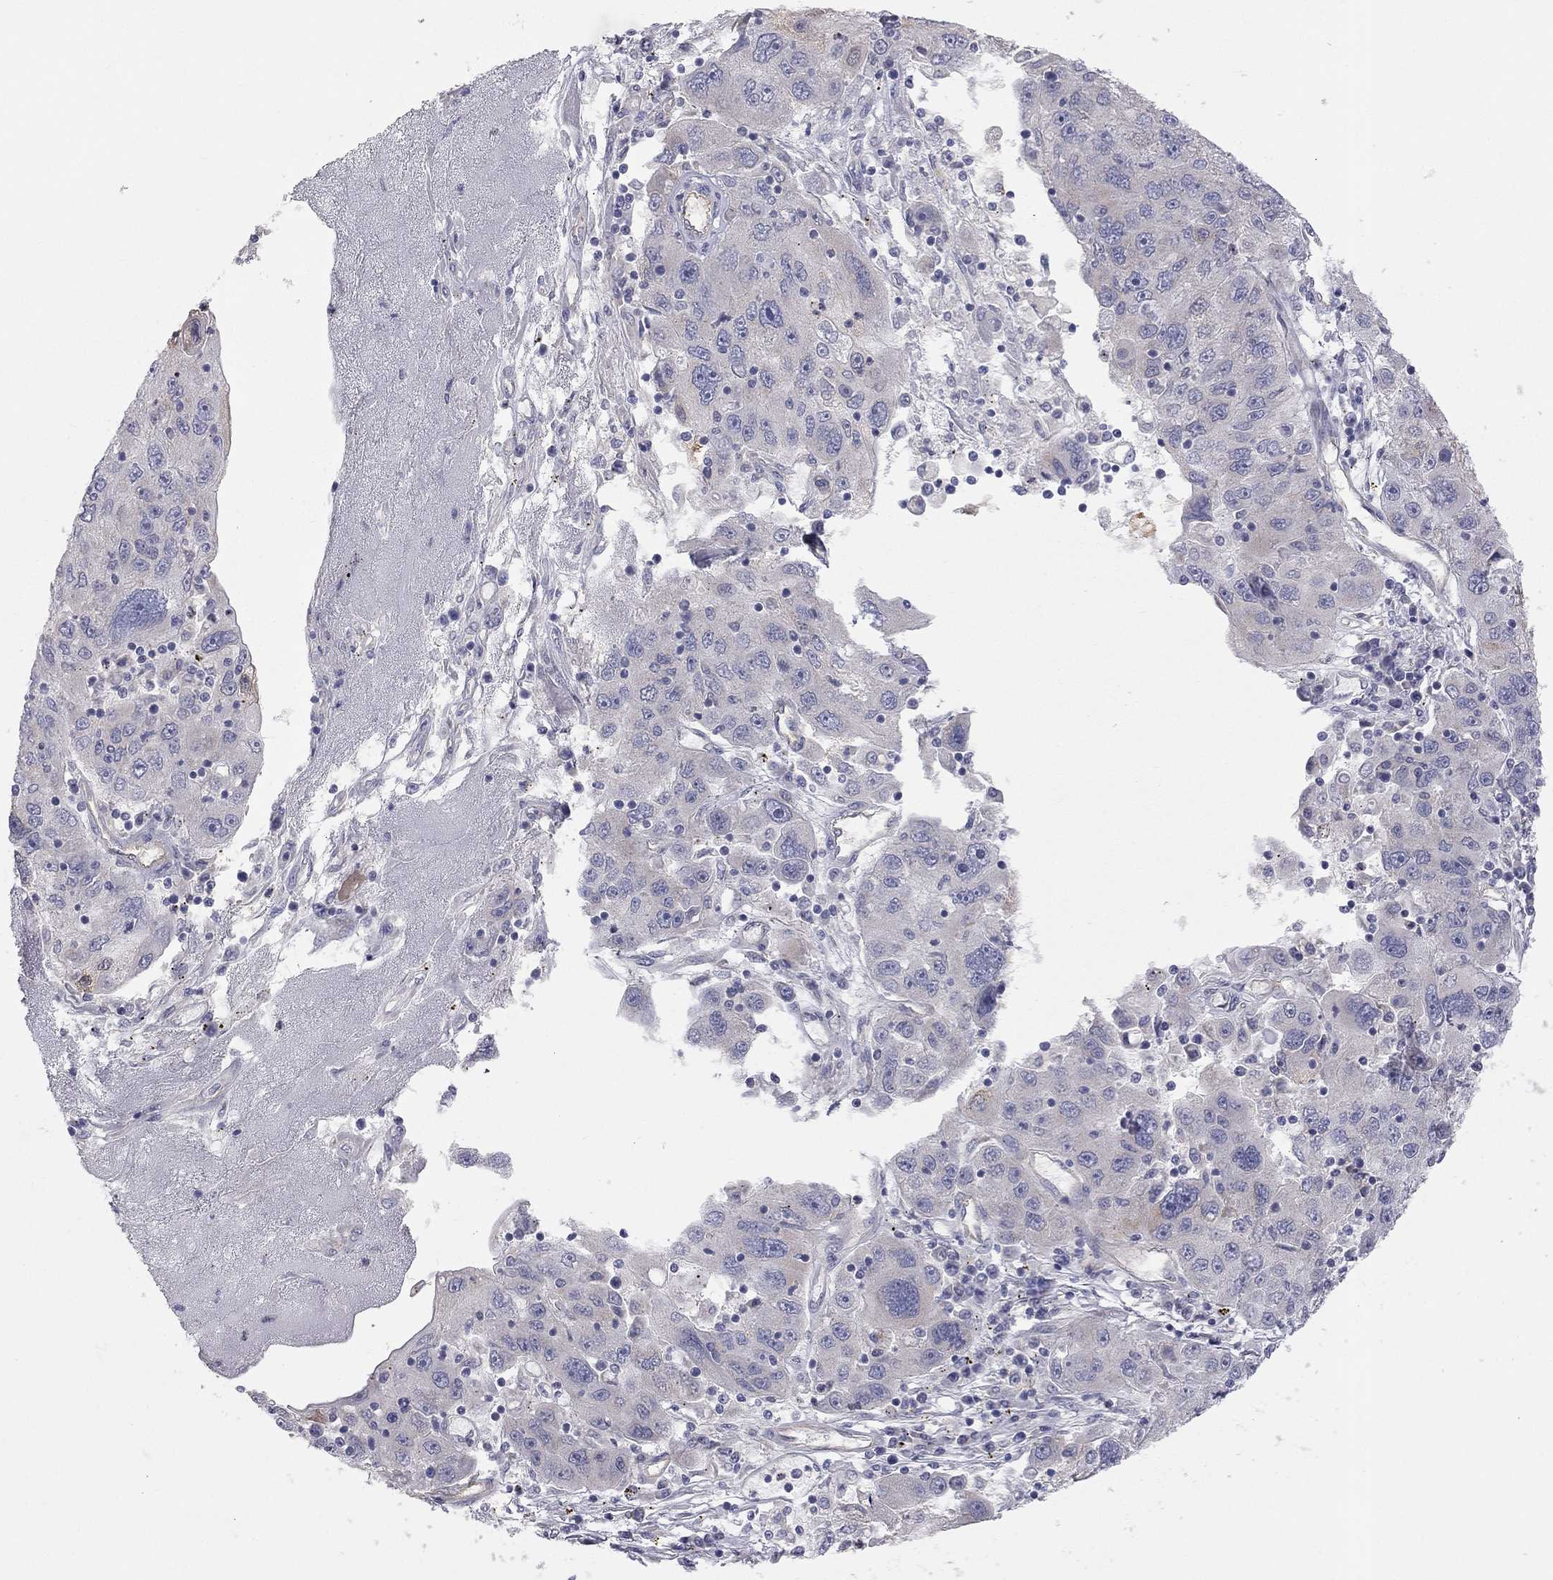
{"staining": {"intensity": "negative", "quantity": "none", "location": "none"}, "tissue": "stomach cancer", "cell_type": "Tumor cells", "image_type": "cancer", "snomed": [{"axis": "morphology", "description": "Adenocarcinoma, NOS"}, {"axis": "topography", "description": "Stomach"}], "caption": "Micrograph shows no significant protein staining in tumor cells of adenocarcinoma (stomach). The staining is performed using DAB brown chromogen with nuclei counter-stained in using hematoxylin.", "gene": "GPRC5B", "patient": {"sex": "male", "age": 56}}